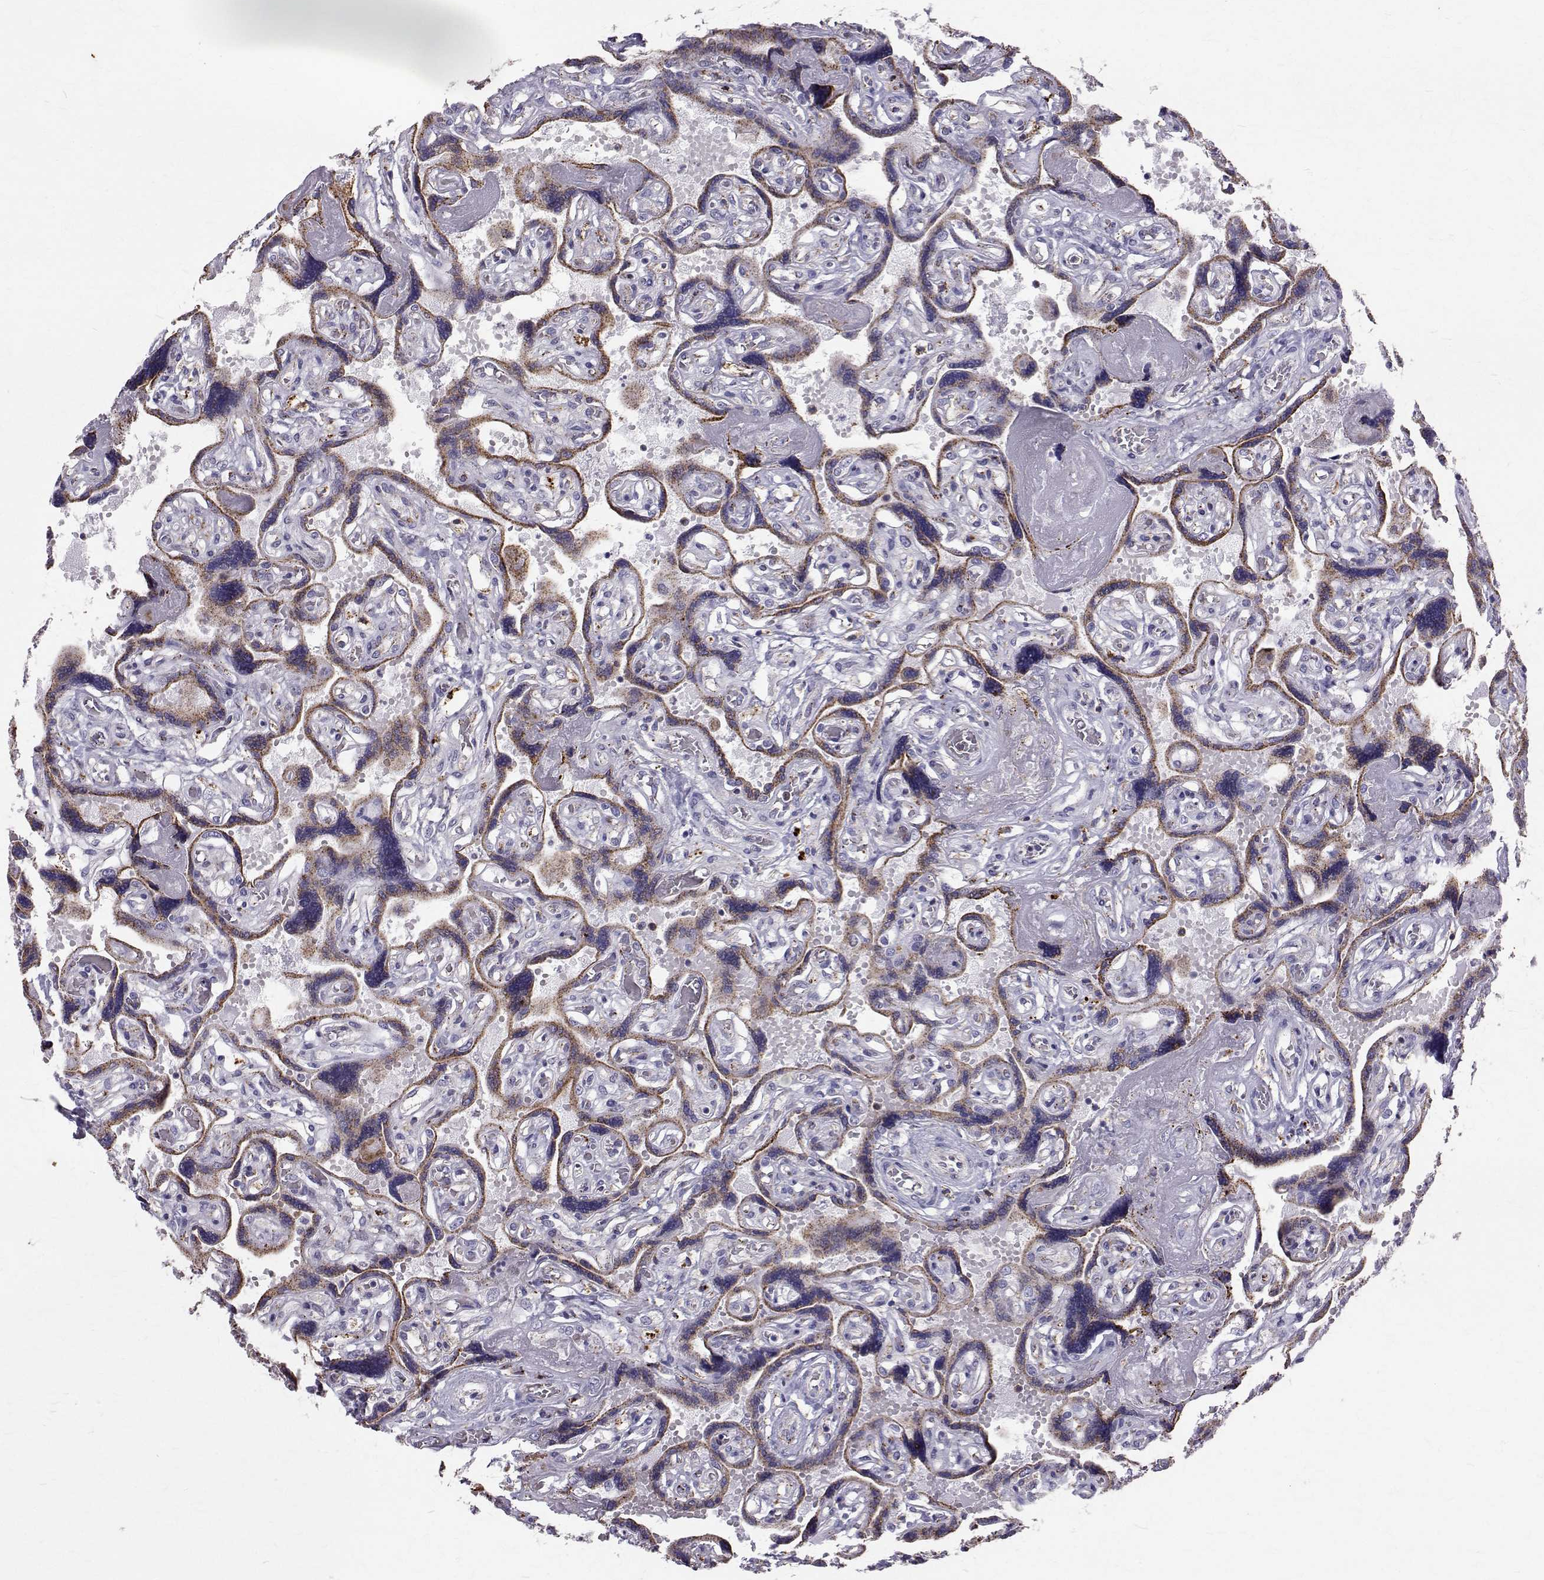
{"staining": {"intensity": "weak", "quantity": "25%-75%", "location": "cytoplasmic/membranous"}, "tissue": "placenta", "cell_type": "Decidual cells", "image_type": "normal", "snomed": [{"axis": "morphology", "description": "Normal tissue, NOS"}, {"axis": "topography", "description": "Placenta"}], "caption": "An immunohistochemistry (IHC) histopathology image of benign tissue is shown. Protein staining in brown highlights weak cytoplasmic/membranous positivity in placenta within decidual cells.", "gene": "TPP1", "patient": {"sex": "female", "age": 32}}